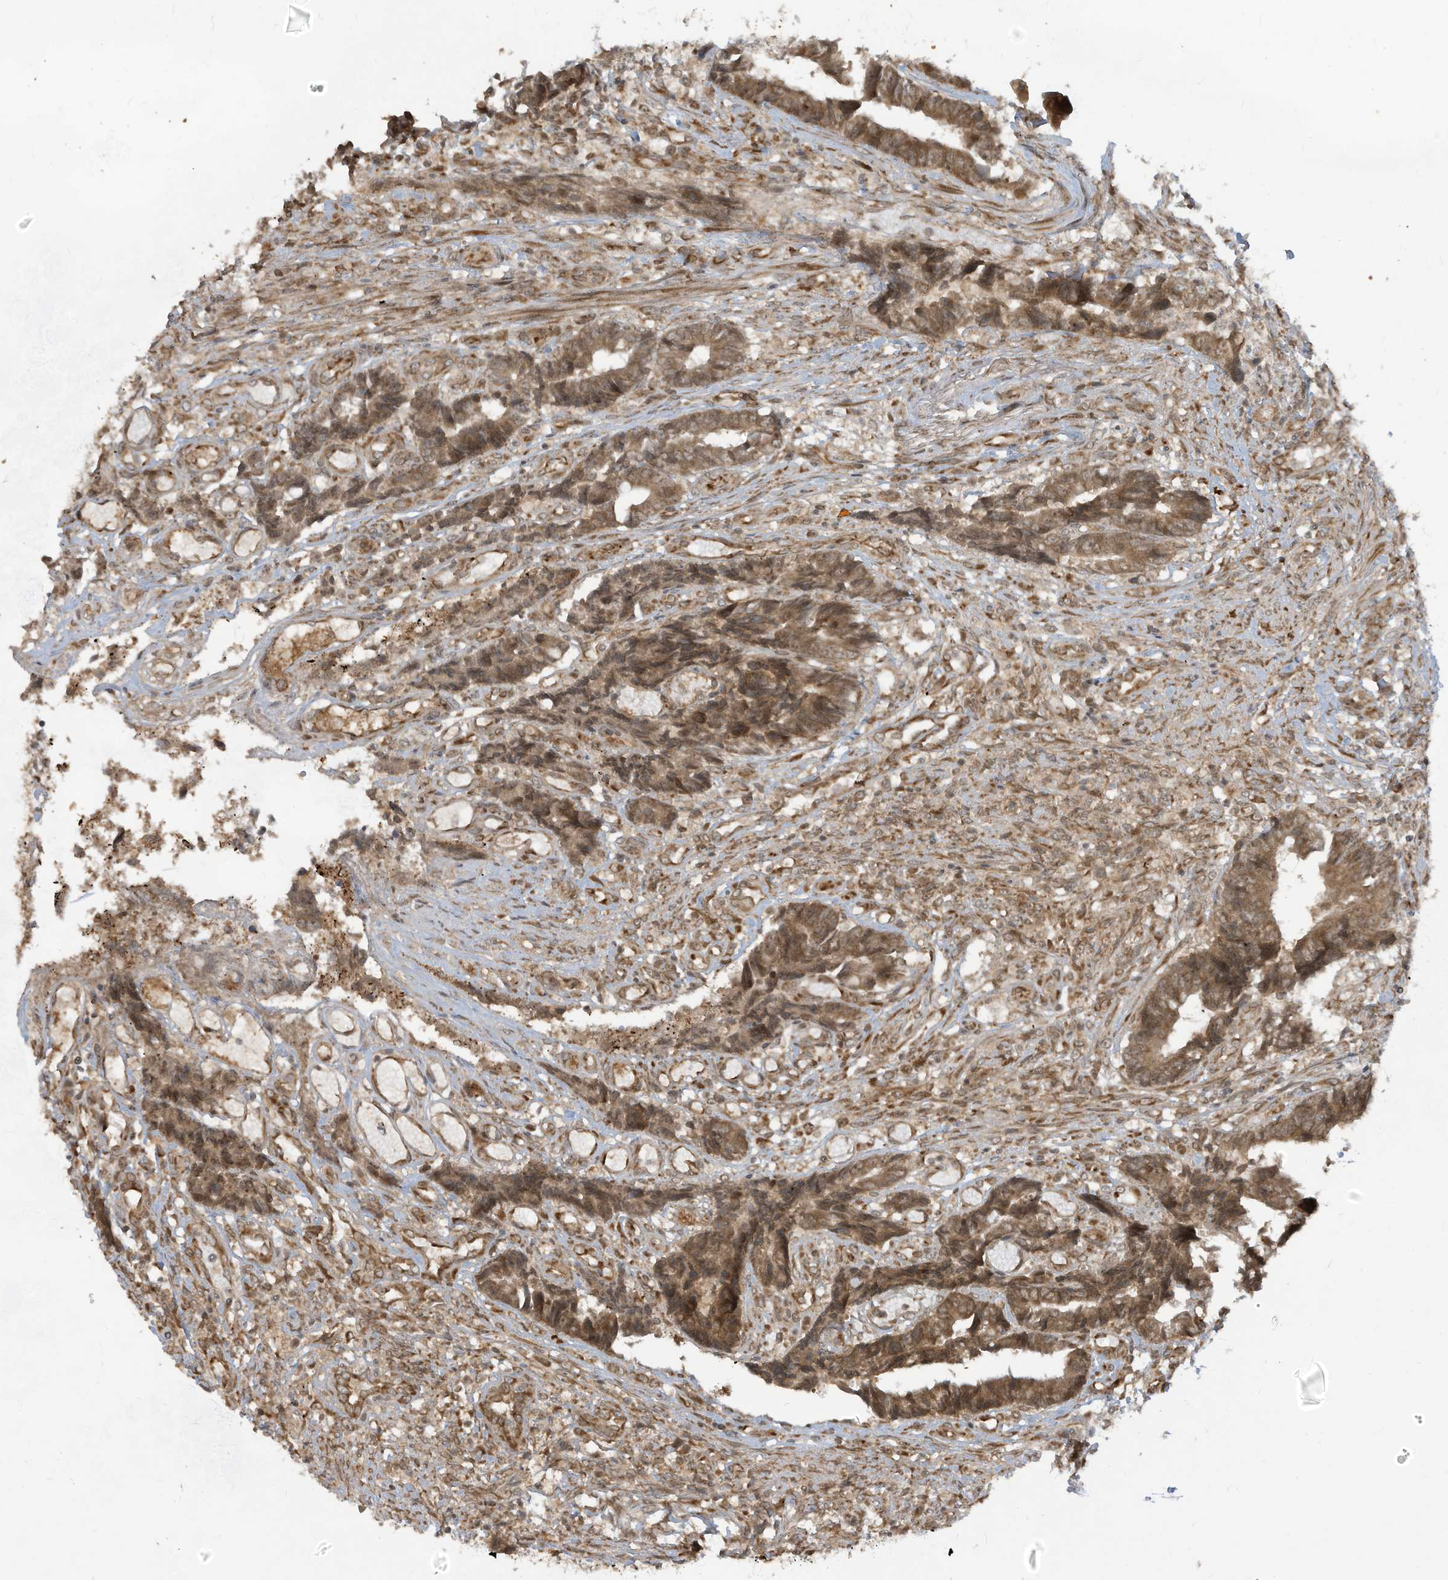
{"staining": {"intensity": "moderate", "quantity": ">75%", "location": "cytoplasmic/membranous,nuclear"}, "tissue": "colorectal cancer", "cell_type": "Tumor cells", "image_type": "cancer", "snomed": [{"axis": "morphology", "description": "Adenocarcinoma, NOS"}, {"axis": "topography", "description": "Rectum"}], "caption": "Immunohistochemical staining of human adenocarcinoma (colorectal) reveals medium levels of moderate cytoplasmic/membranous and nuclear protein expression in approximately >75% of tumor cells. Ihc stains the protein of interest in brown and the nuclei are stained blue.", "gene": "TRIM67", "patient": {"sex": "male", "age": 84}}